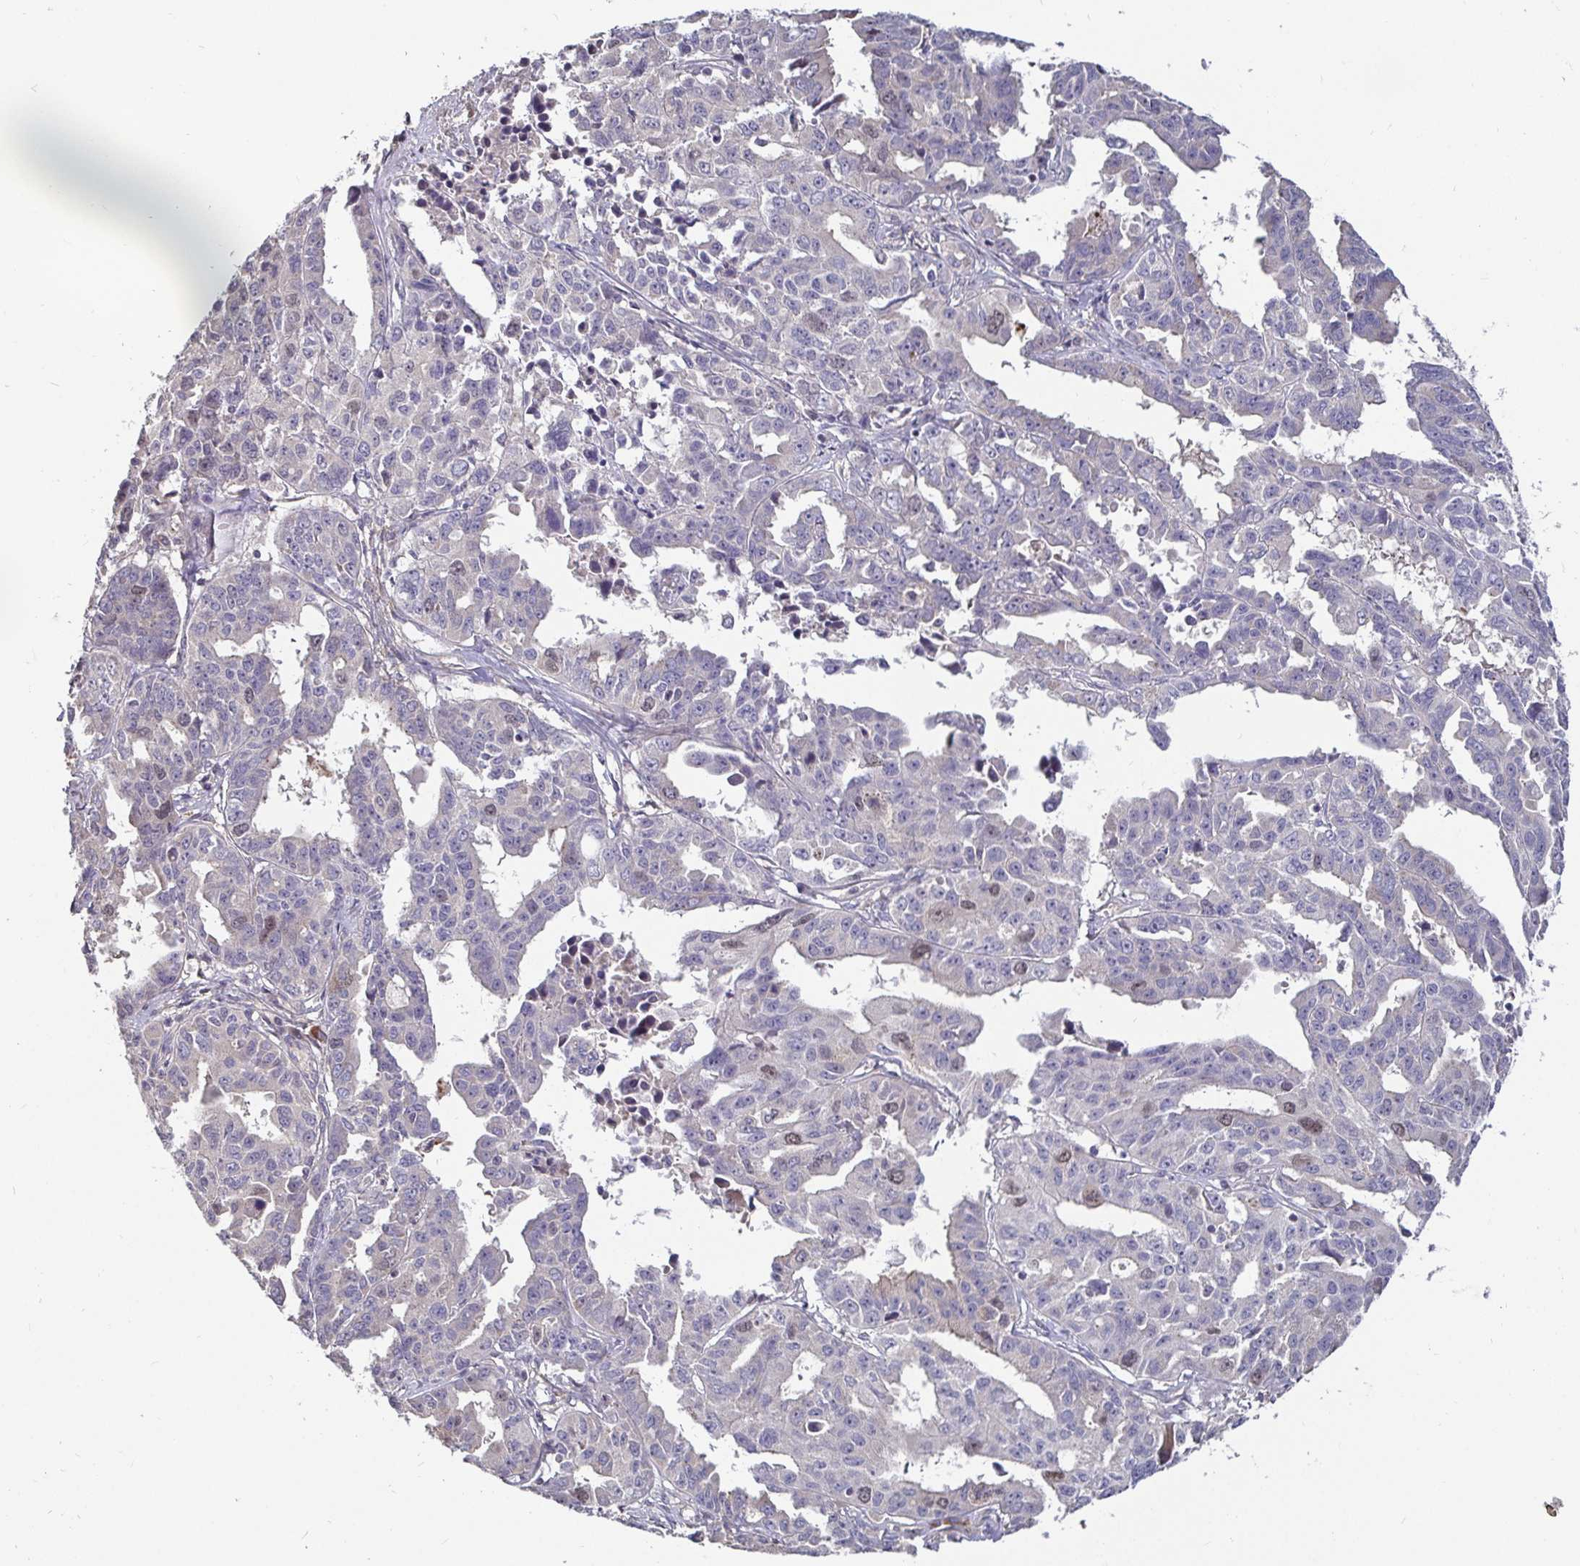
{"staining": {"intensity": "negative", "quantity": "none", "location": "none"}, "tissue": "ovarian cancer", "cell_type": "Tumor cells", "image_type": "cancer", "snomed": [{"axis": "morphology", "description": "Adenocarcinoma, NOS"}, {"axis": "morphology", "description": "Carcinoma, endometroid"}, {"axis": "topography", "description": "Ovary"}], "caption": "Endometroid carcinoma (ovarian) was stained to show a protein in brown. There is no significant staining in tumor cells.", "gene": "ANLN", "patient": {"sex": "female", "age": 72}}